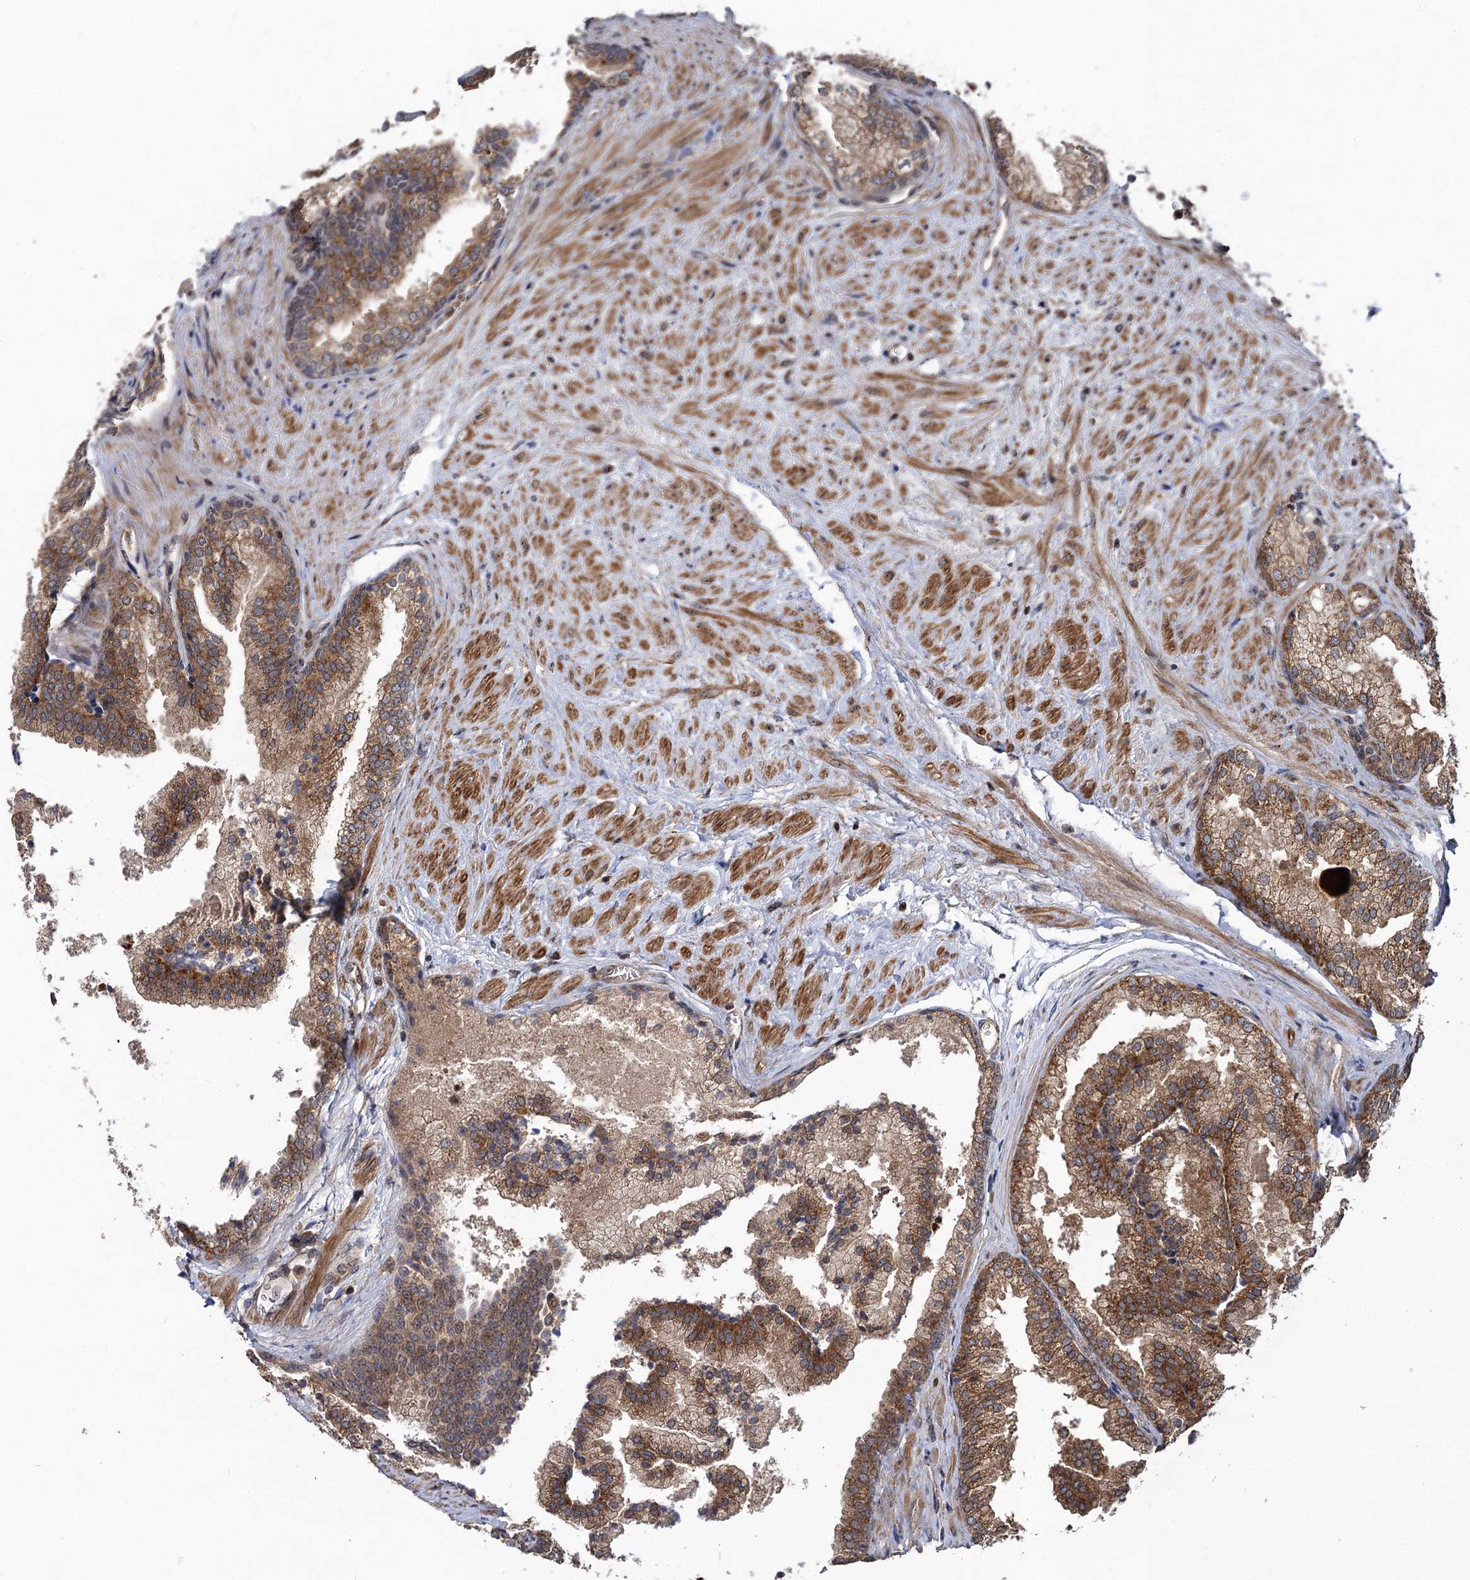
{"staining": {"intensity": "moderate", "quantity": ">75%", "location": "cytoplasmic/membranous"}, "tissue": "prostate", "cell_type": "Glandular cells", "image_type": "normal", "snomed": [{"axis": "morphology", "description": "Normal tissue, NOS"}, {"axis": "topography", "description": "Prostate"}], "caption": "The immunohistochemical stain labels moderate cytoplasmic/membranous positivity in glandular cells of normal prostate.", "gene": "KXD1", "patient": {"sex": "male", "age": 76}}